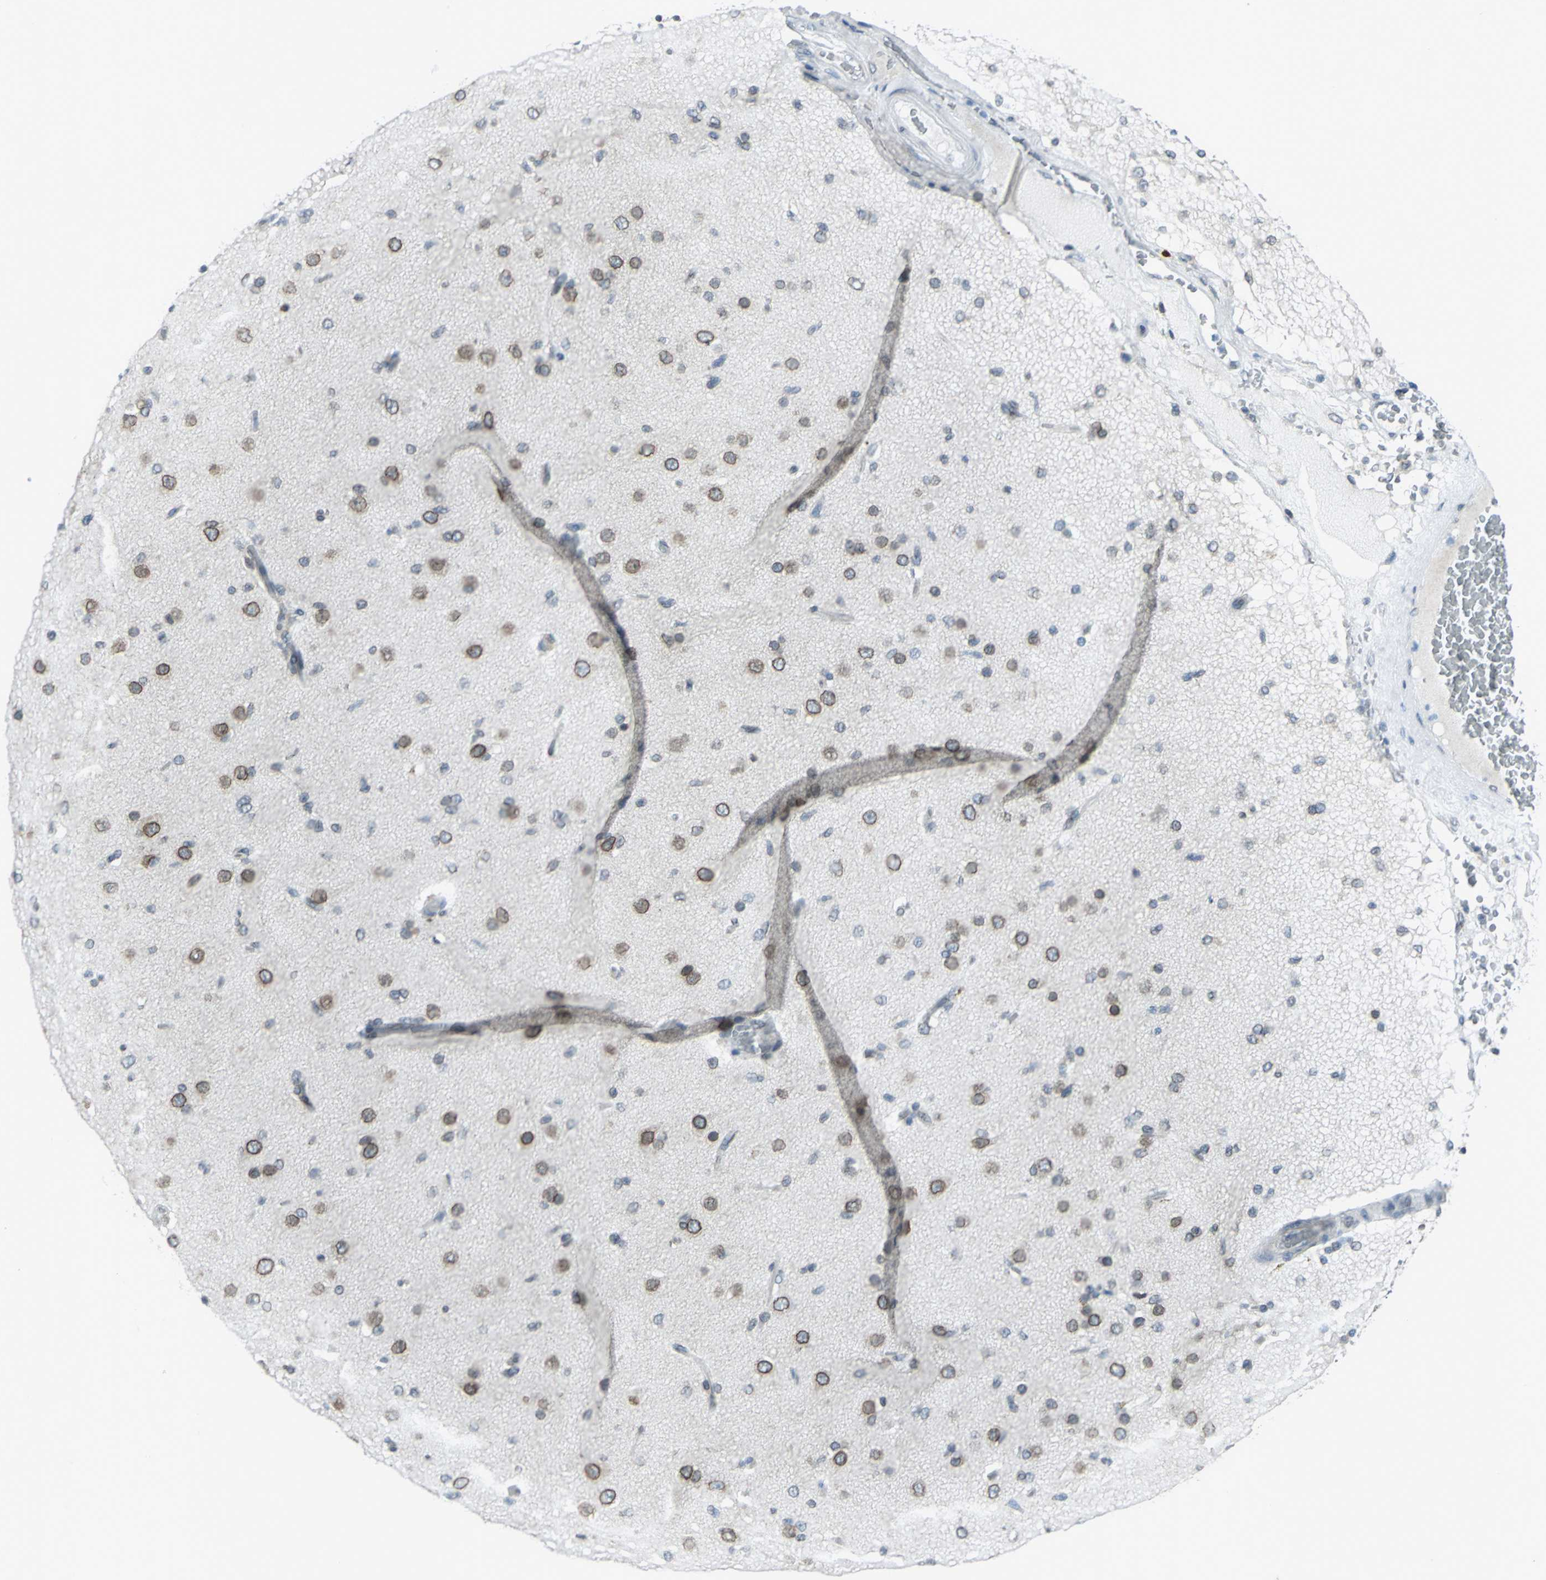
{"staining": {"intensity": "moderate", "quantity": ">75%", "location": "cytoplasmic/membranous,nuclear"}, "tissue": "glioma", "cell_type": "Tumor cells", "image_type": "cancer", "snomed": [{"axis": "morphology", "description": "Glioma, malignant, High grade"}, {"axis": "topography", "description": "Brain"}], "caption": "Glioma stained for a protein exhibits moderate cytoplasmic/membranous and nuclear positivity in tumor cells.", "gene": "SNUPN", "patient": {"sex": "male", "age": 33}}